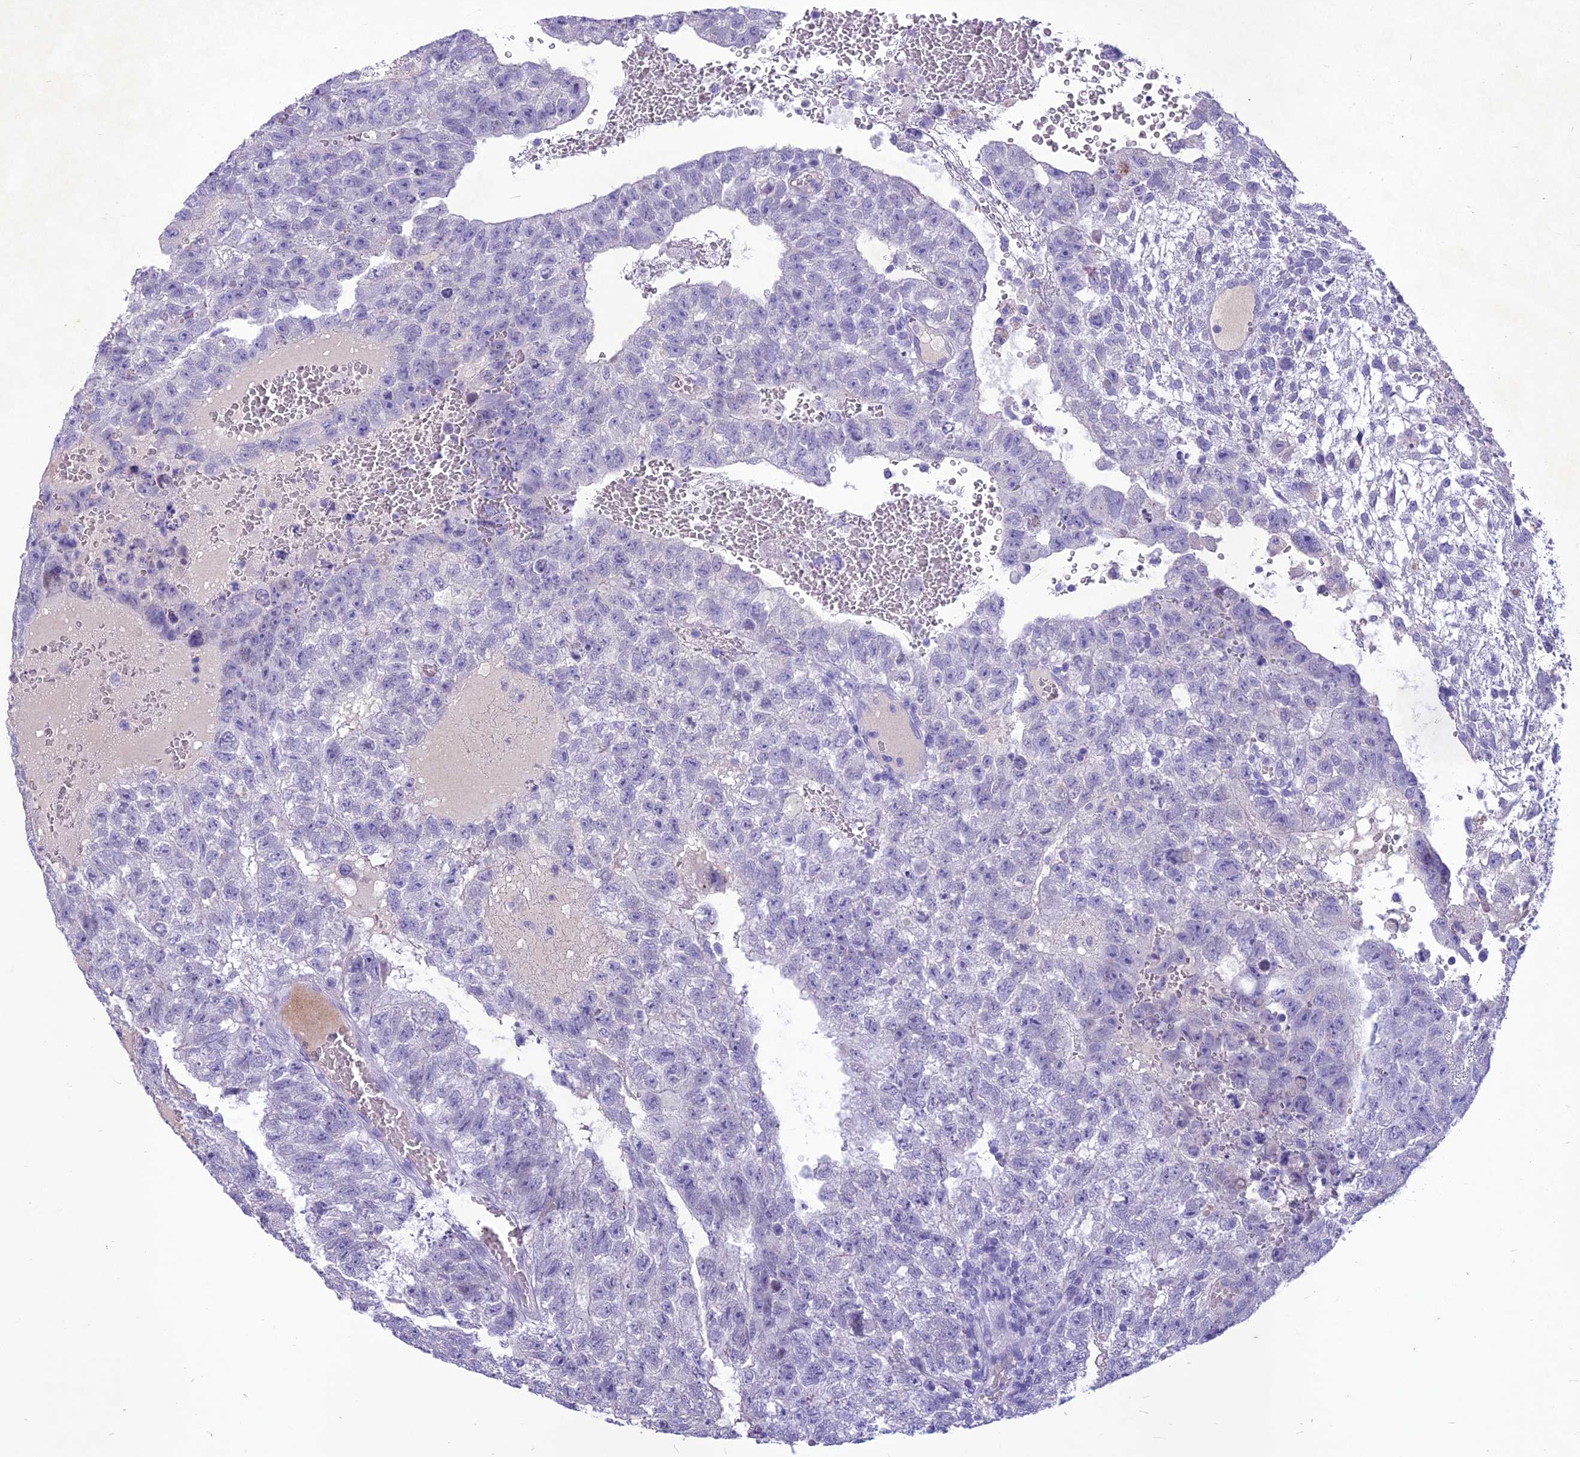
{"staining": {"intensity": "negative", "quantity": "none", "location": "none"}, "tissue": "testis cancer", "cell_type": "Tumor cells", "image_type": "cancer", "snomed": [{"axis": "morphology", "description": "Carcinoma, Embryonal, NOS"}, {"axis": "topography", "description": "Testis"}], "caption": "Immunohistochemistry (IHC) image of human embryonal carcinoma (testis) stained for a protein (brown), which shows no positivity in tumor cells. (Brightfield microscopy of DAB (3,3'-diaminobenzidine) immunohistochemistry (IHC) at high magnification).", "gene": "IFT172", "patient": {"sex": "male", "age": 26}}